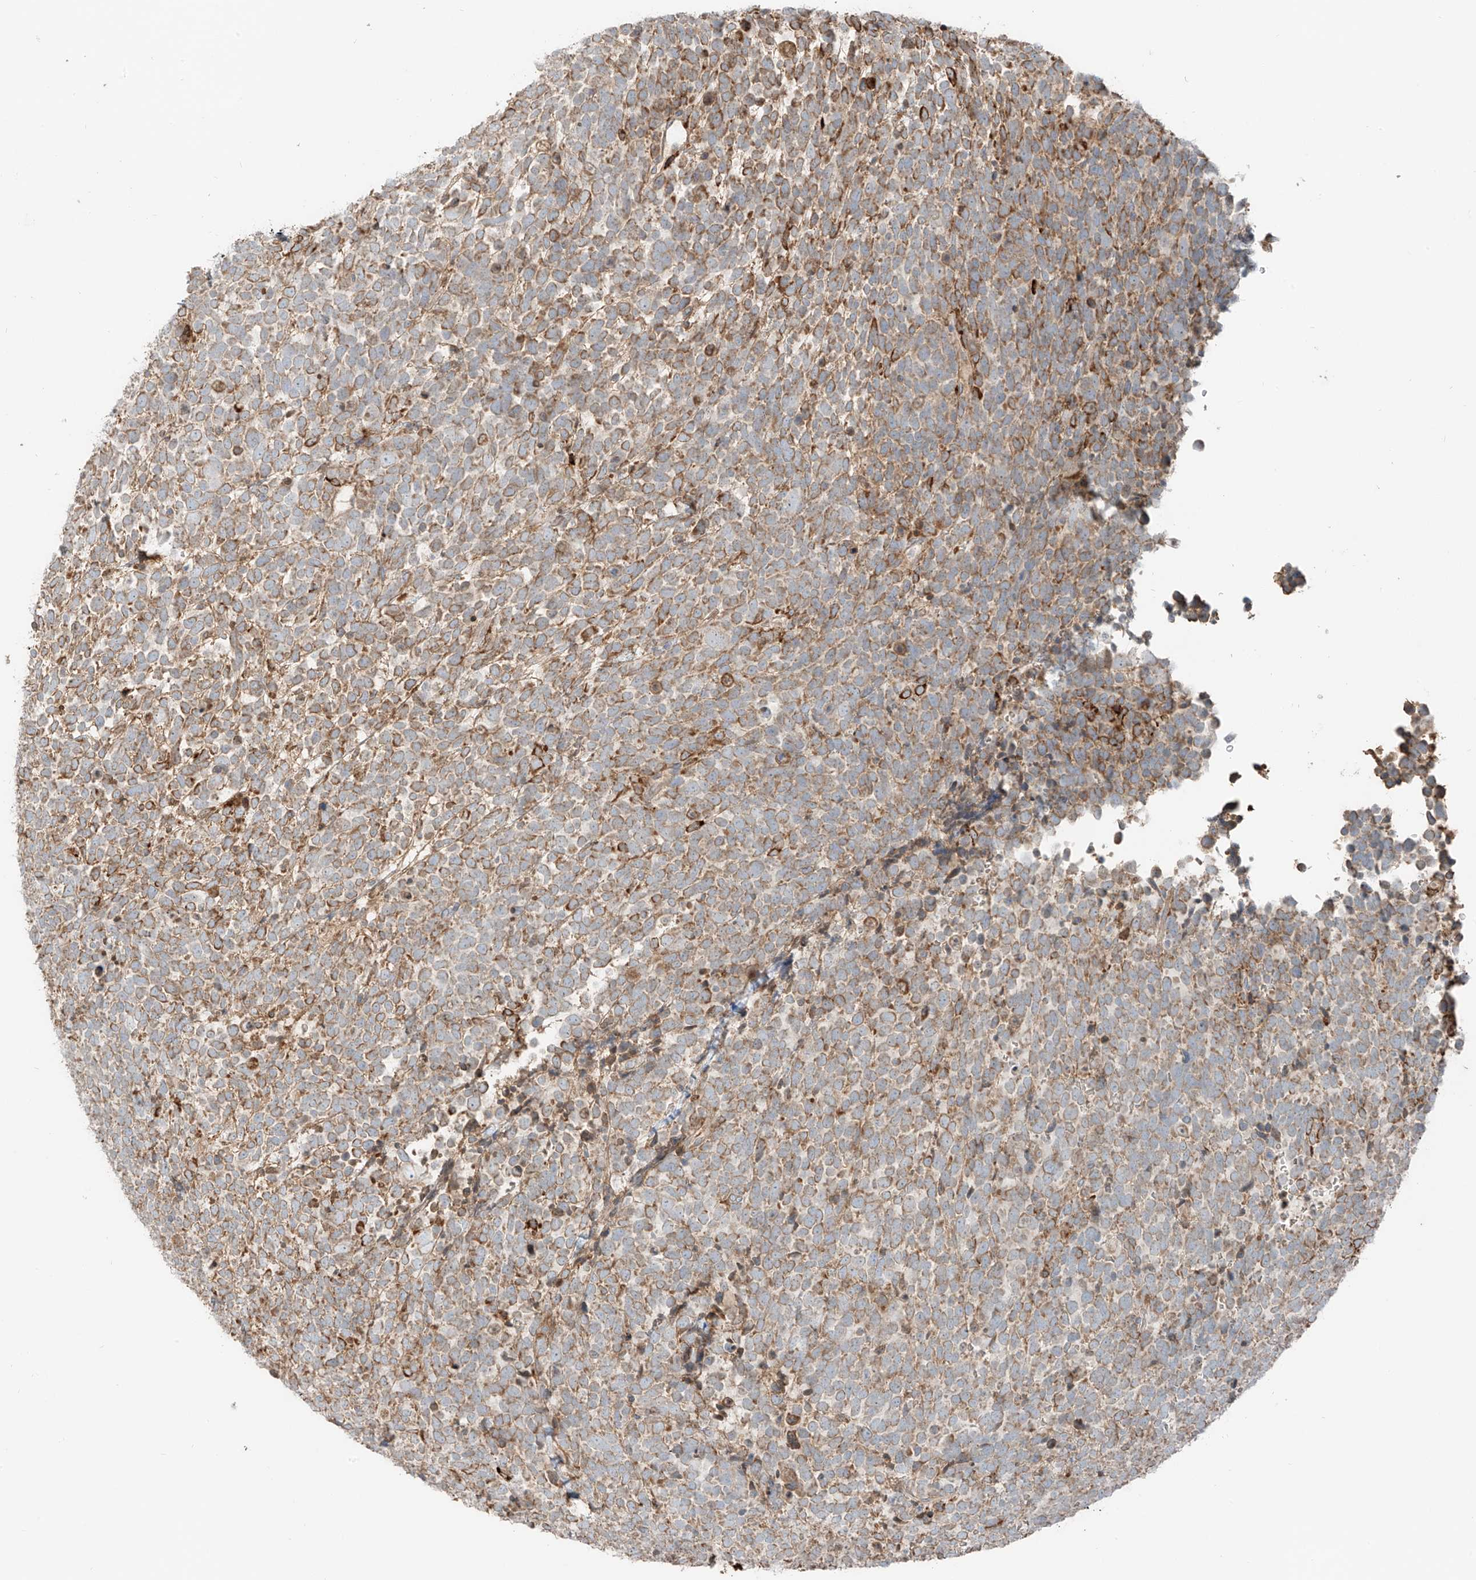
{"staining": {"intensity": "moderate", "quantity": "25%-75%", "location": "cytoplasmic/membranous"}, "tissue": "urothelial cancer", "cell_type": "Tumor cells", "image_type": "cancer", "snomed": [{"axis": "morphology", "description": "Urothelial carcinoma, High grade"}, {"axis": "topography", "description": "Urinary bladder"}], "caption": "An immunohistochemistry micrograph of neoplastic tissue is shown. Protein staining in brown shows moderate cytoplasmic/membranous positivity in urothelial cancer within tumor cells.", "gene": "FSTL1", "patient": {"sex": "female", "age": 82}}